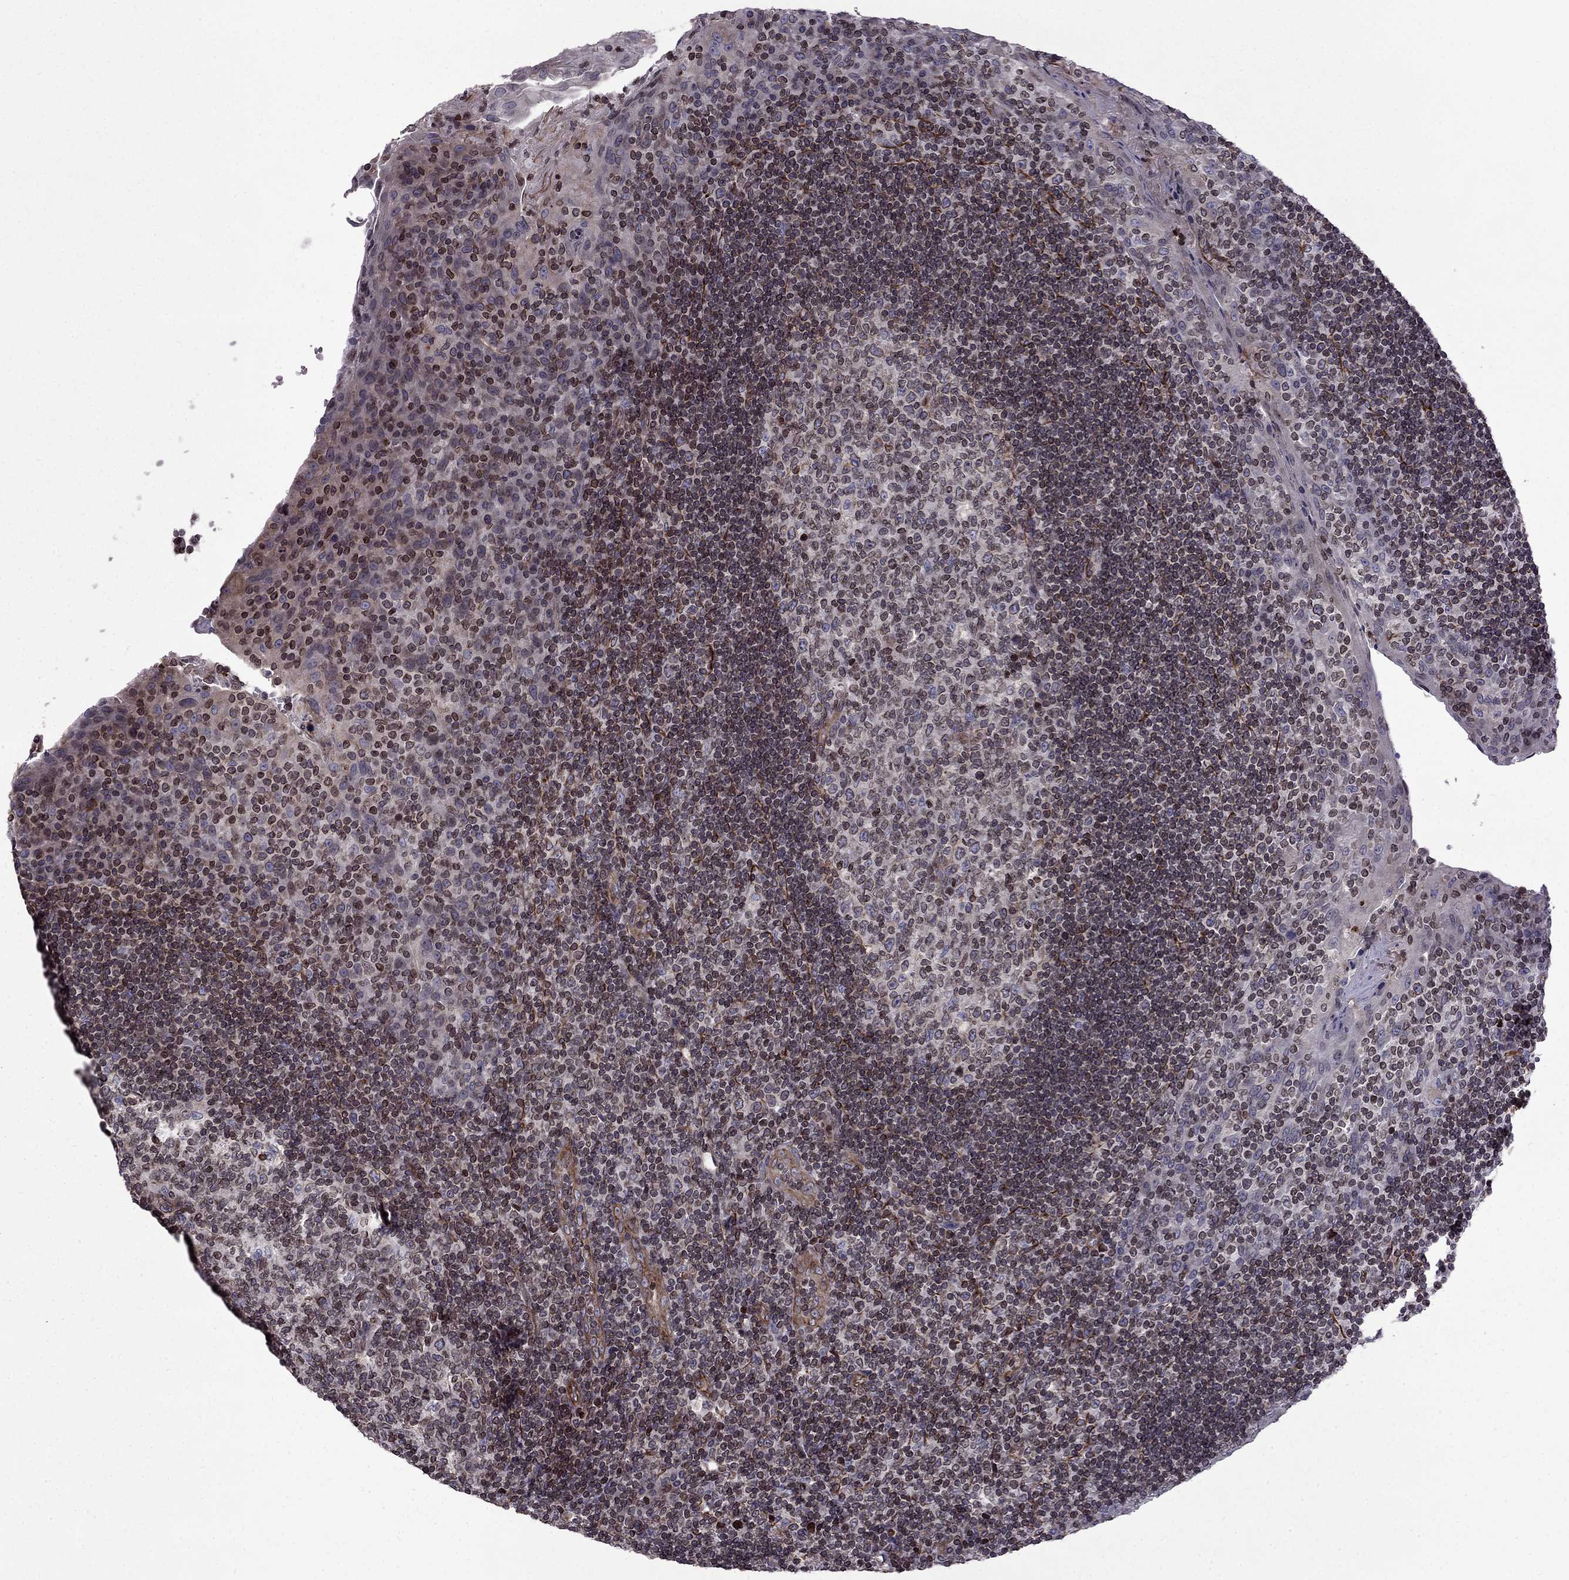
{"staining": {"intensity": "moderate", "quantity": "<25%", "location": "nuclear"}, "tissue": "tonsil", "cell_type": "Germinal center cells", "image_type": "normal", "snomed": [{"axis": "morphology", "description": "Normal tissue, NOS"}, {"axis": "topography", "description": "Tonsil"}], "caption": "Tonsil stained for a protein (brown) reveals moderate nuclear positive positivity in about <25% of germinal center cells.", "gene": "CDC42BPA", "patient": {"sex": "male", "age": 17}}